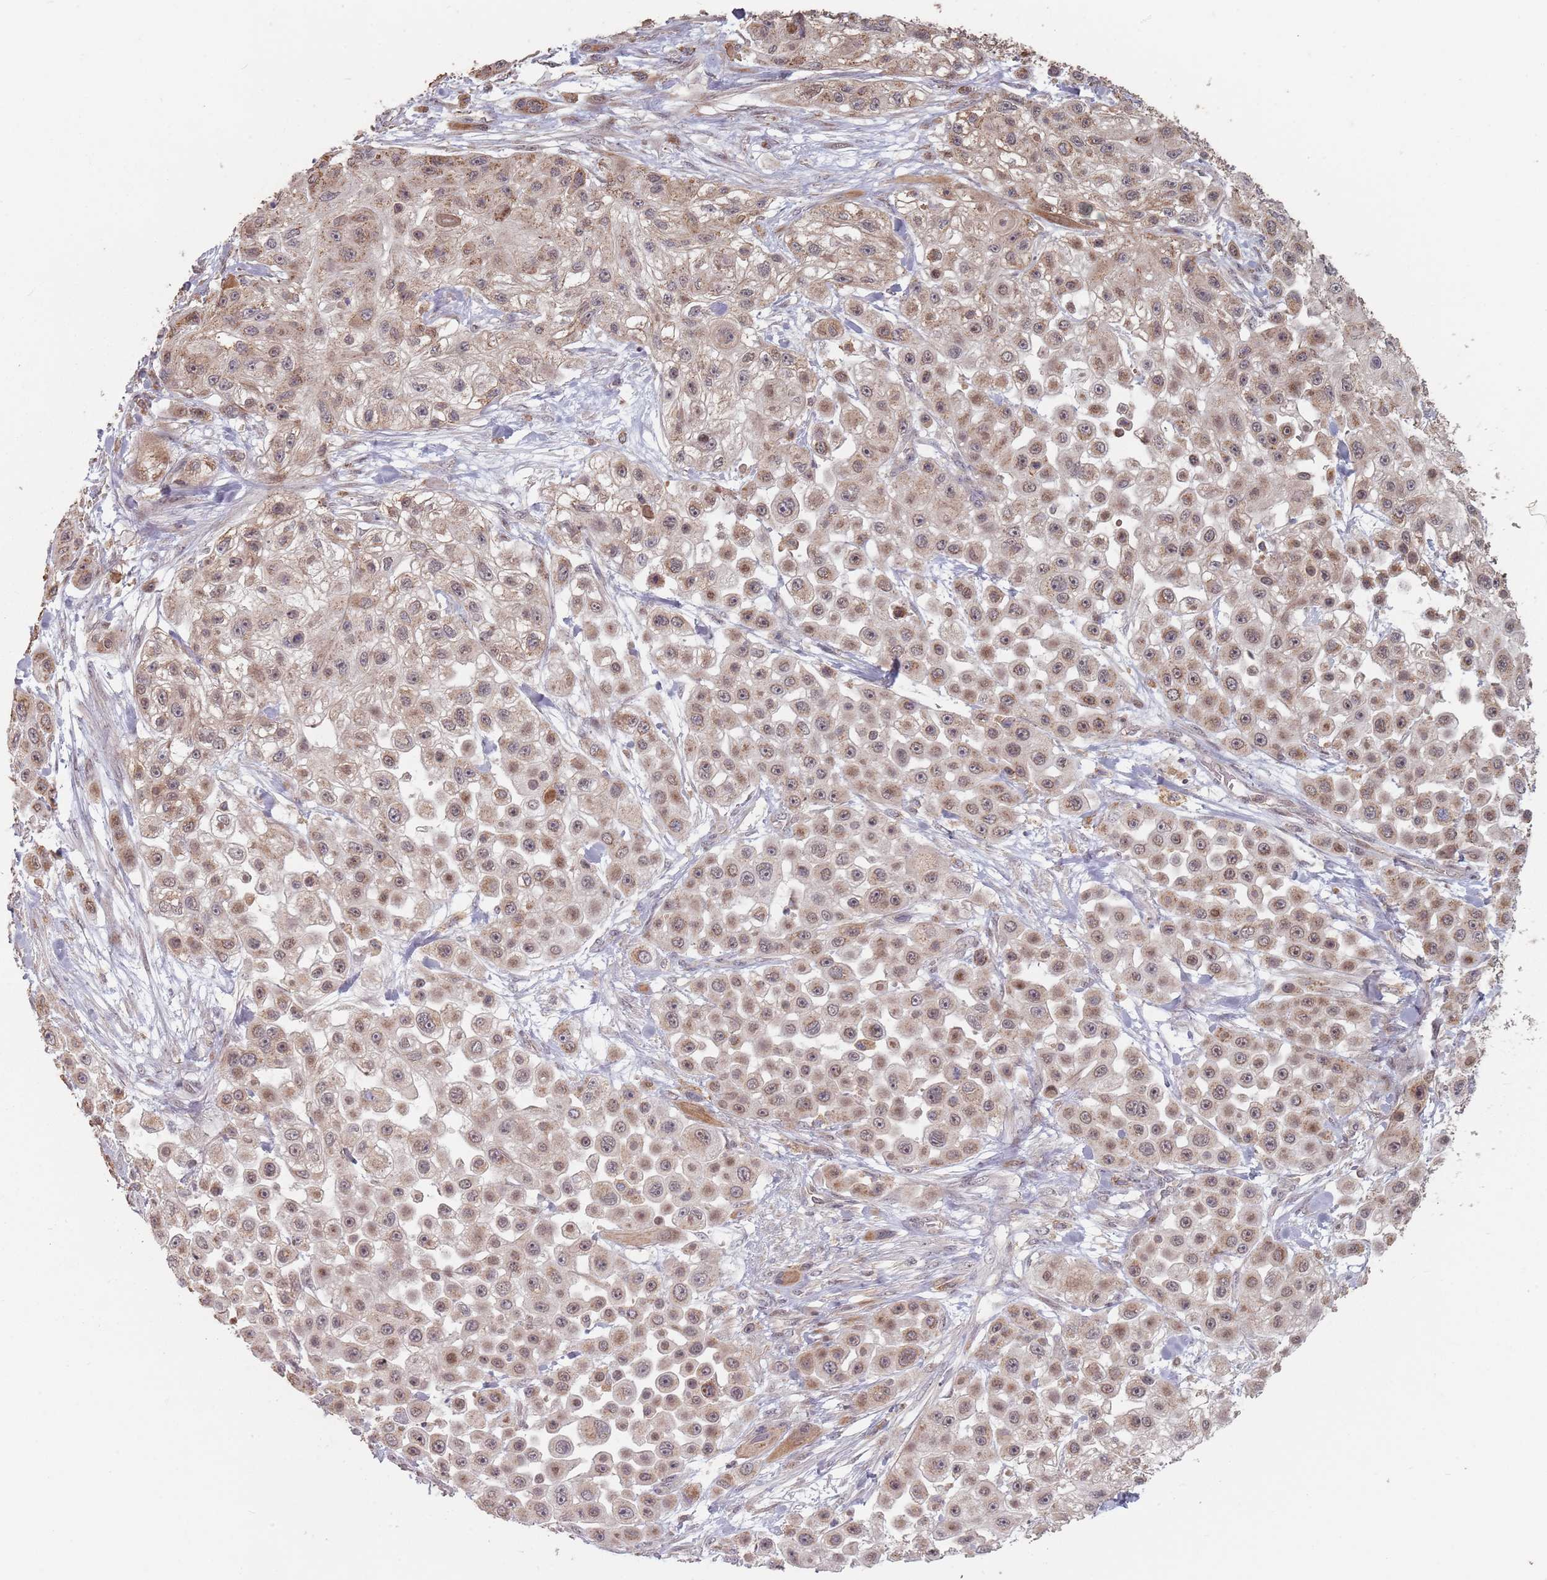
{"staining": {"intensity": "moderate", "quantity": ">75%", "location": "cytoplasmic/membranous,nuclear"}, "tissue": "skin cancer", "cell_type": "Tumor cells", "image_type": "cancer", "snomed": [{"axis": "morphology", "description": "Squamous cell carcinoma, NOS"}, {"axis": "topography", "description": "Skin"}], "caption": "Moderate cytoplasmic/membranous and nuclear positivity for a protein is appreciated in approximately >75% of tumor cells of skin squamous cell carcinoma using immunohistochemistry (IHC).", "gene": "VPS52", "patient": {"sex": "male", "age": 67}}